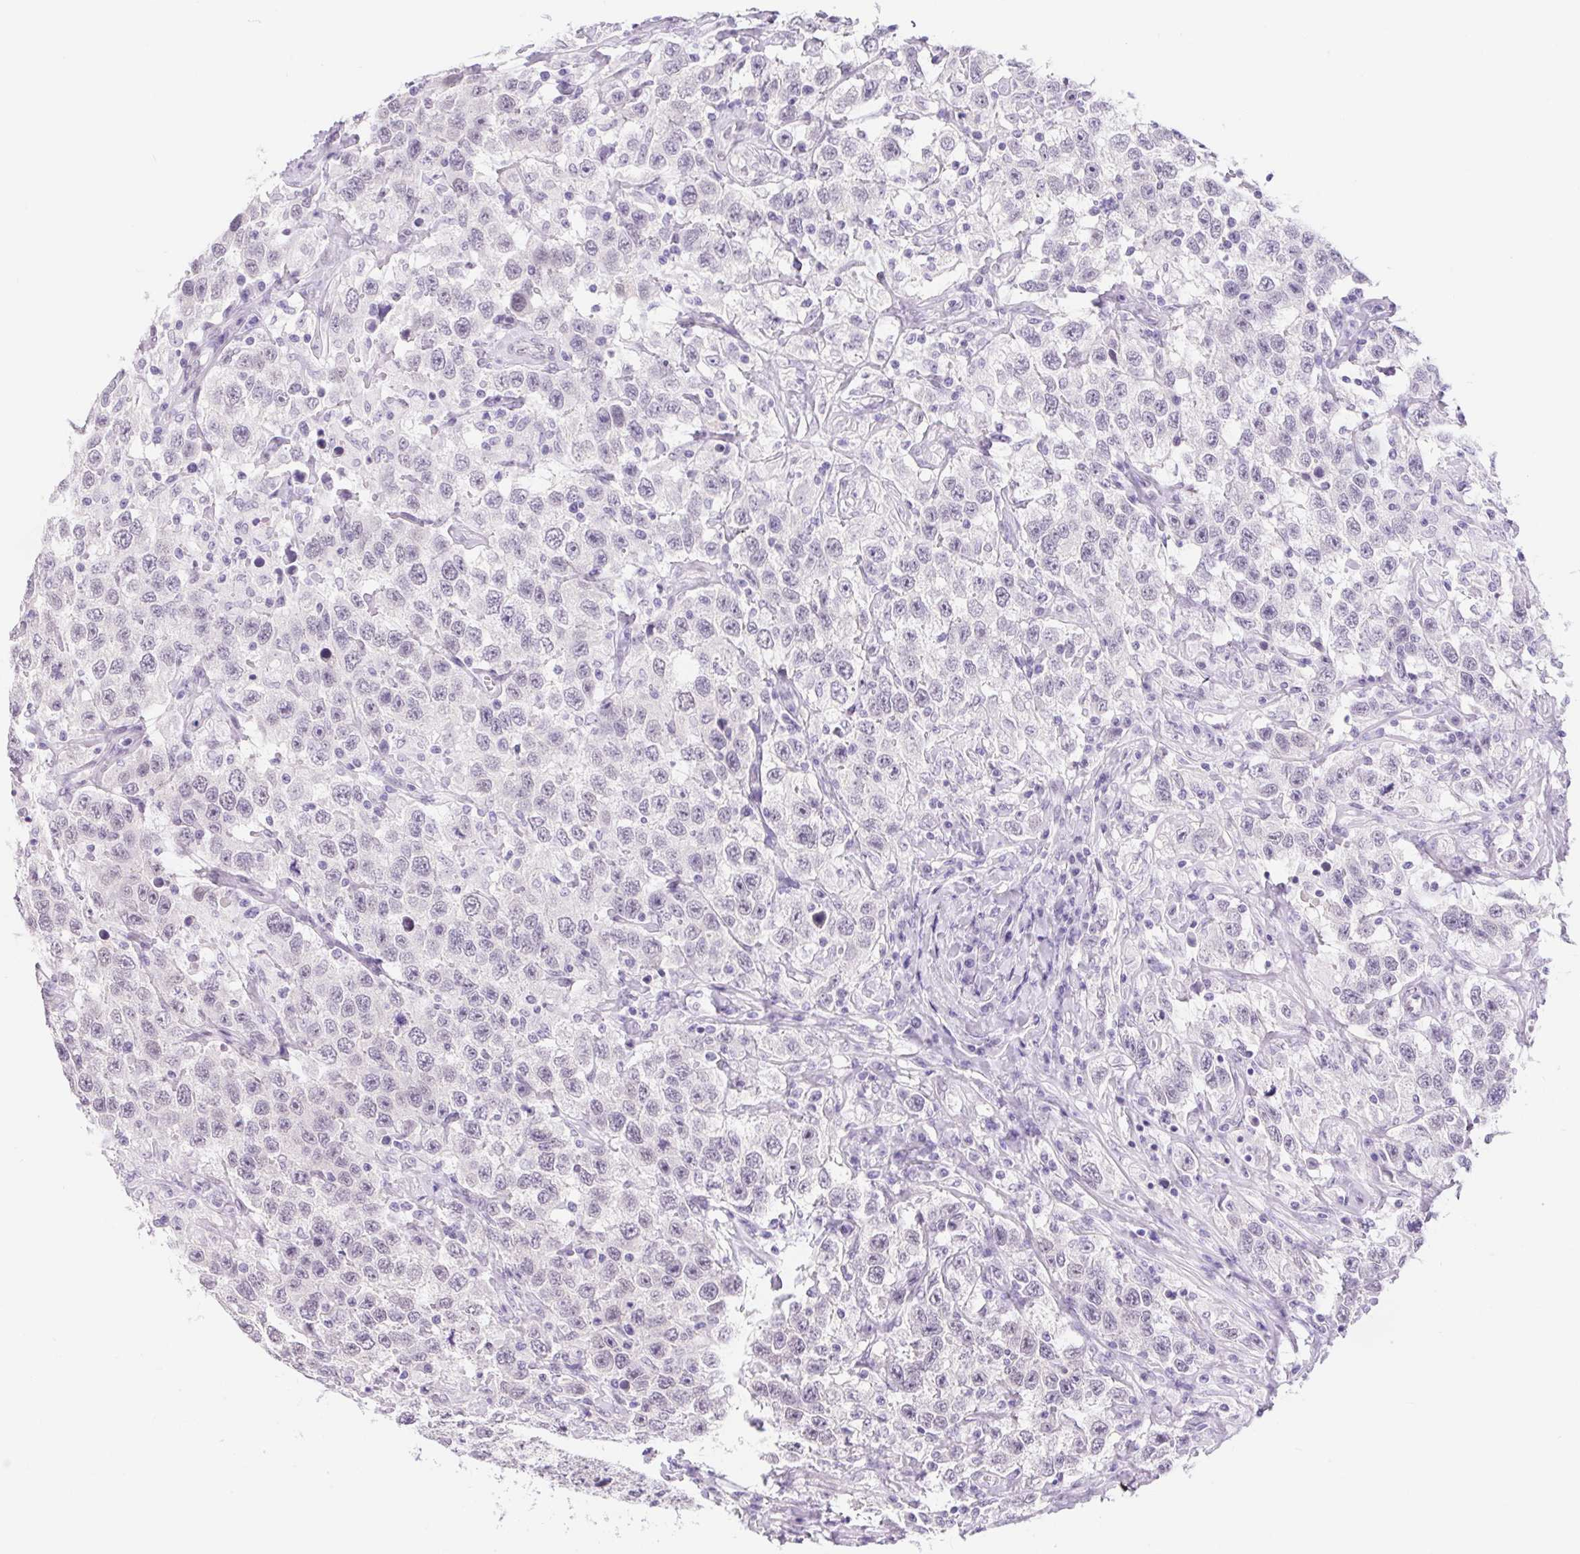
{"staining": {"intensity": "negative", "quantity": "none", "location": "none"}, "tissue": "testis cancer", "cell_type": "Tumor cells", "image_type": "cancer", "snomed": [{"axis": "morphology", "description": "Seminoma, NOS"}, {"axis": "topography", "description": "Testis"}], "caption": "A micrograph of testis cancer (seminoma) stained for a protein exhibits no brown staining in tumor cells.", "gene": "CAND1", "patient": {"sex": "male", "age": 41}}